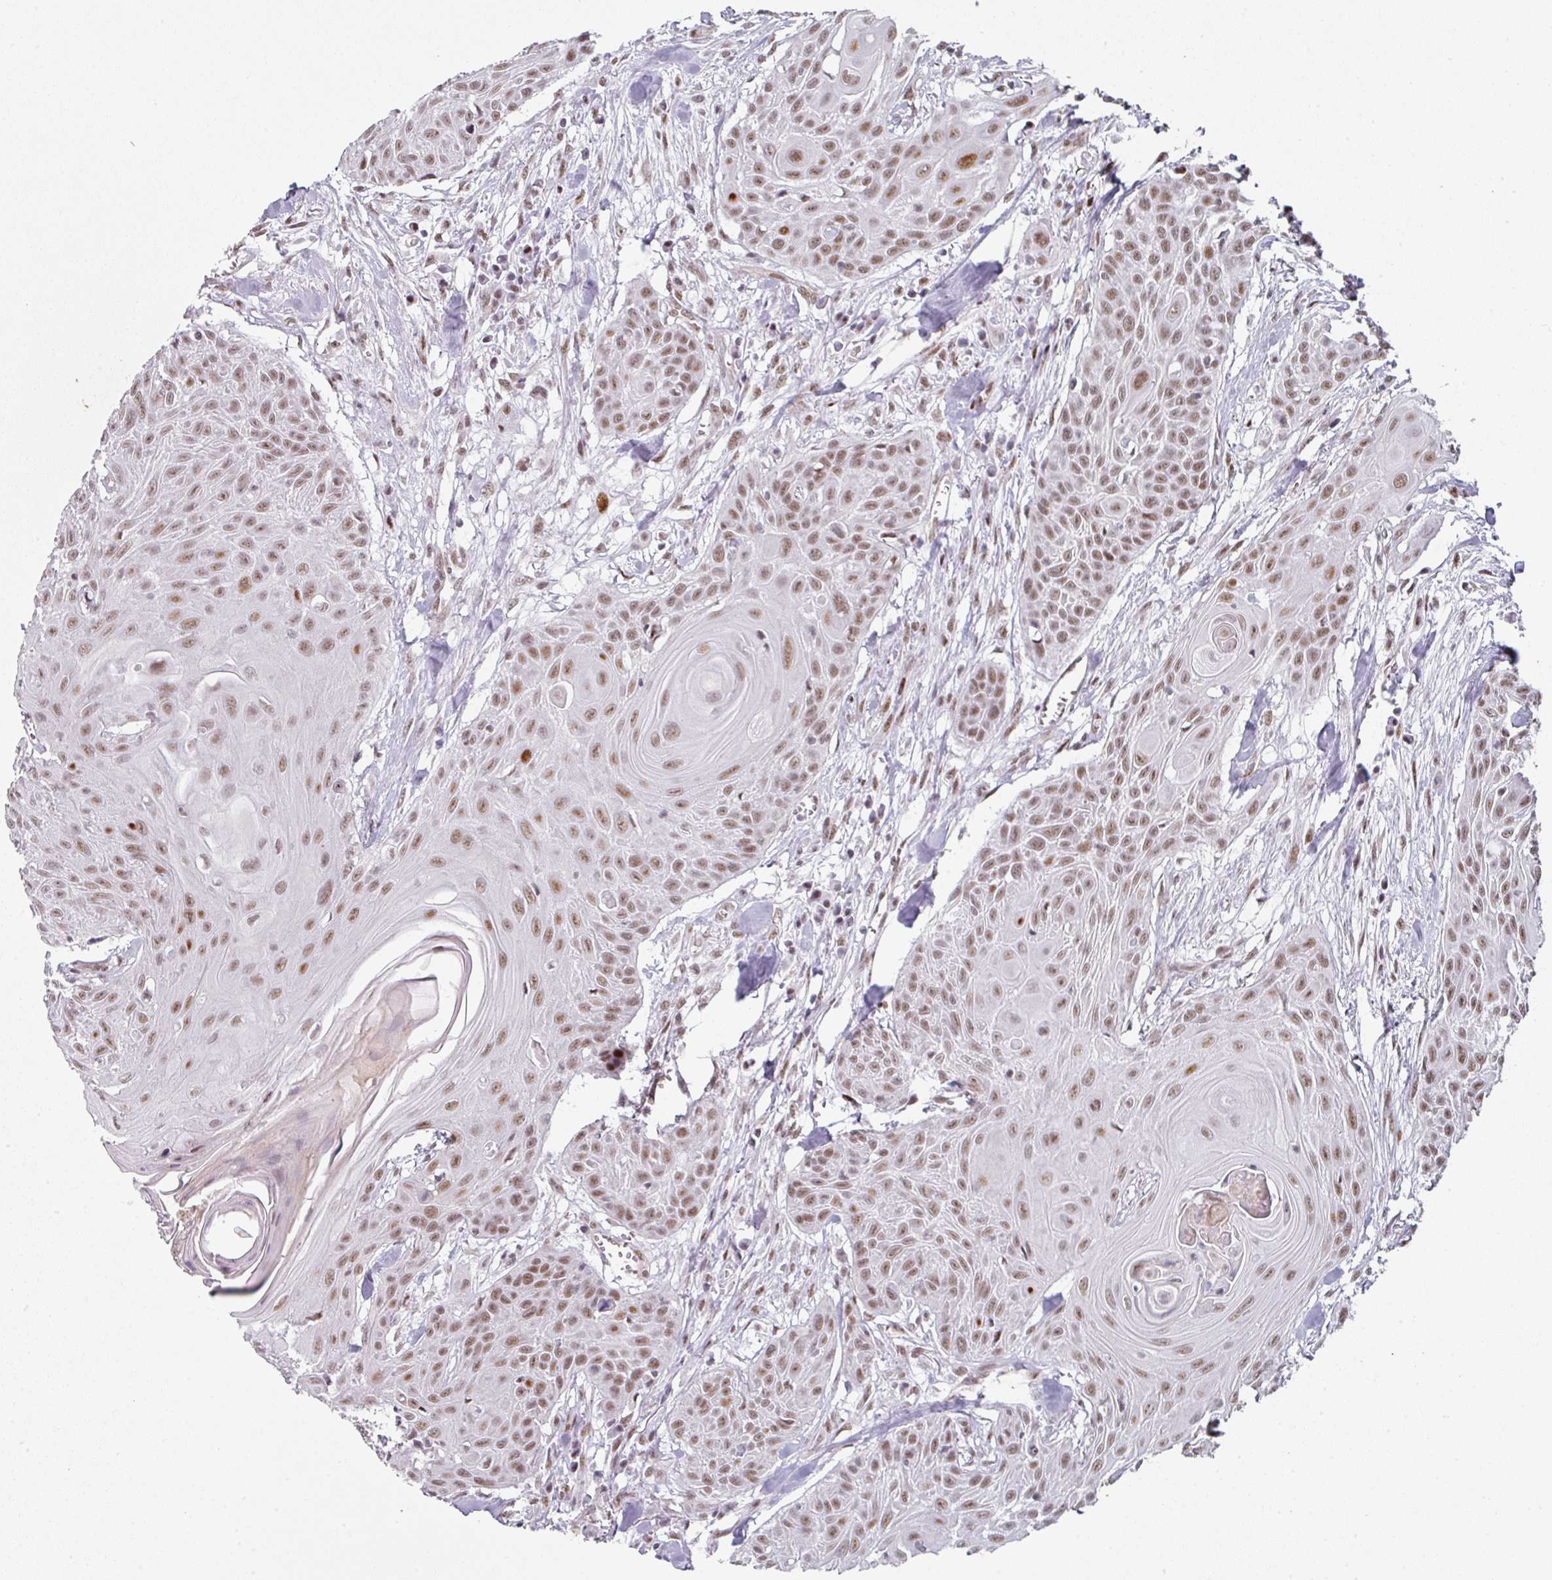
{"staining": {"intensity": "moderate", "quantity": ">75%", "location": "nuclear"}, "tissue": "head and neck cancer", "cell_type": "Tumor cells", "image_type": "cancer", "snomed": [{"axis": "morphology", "description": "Squamous cell carcinoma, NOS"}, {"axis": "topography", "description": "Lymph node"}, {"axis": "topography", "description": "Salivary gland"}, {"axis": "topography", "description": "Head-Neck"}], "caption": "Squamous cell carcinoma (head and neck) was stained to show a protein in brown. There is medium levels of moderate nuclear positivity in approximately >75% of tumor cells.", "gene": "SF3B5", "patient": {"sex": "female", "age": 74}}